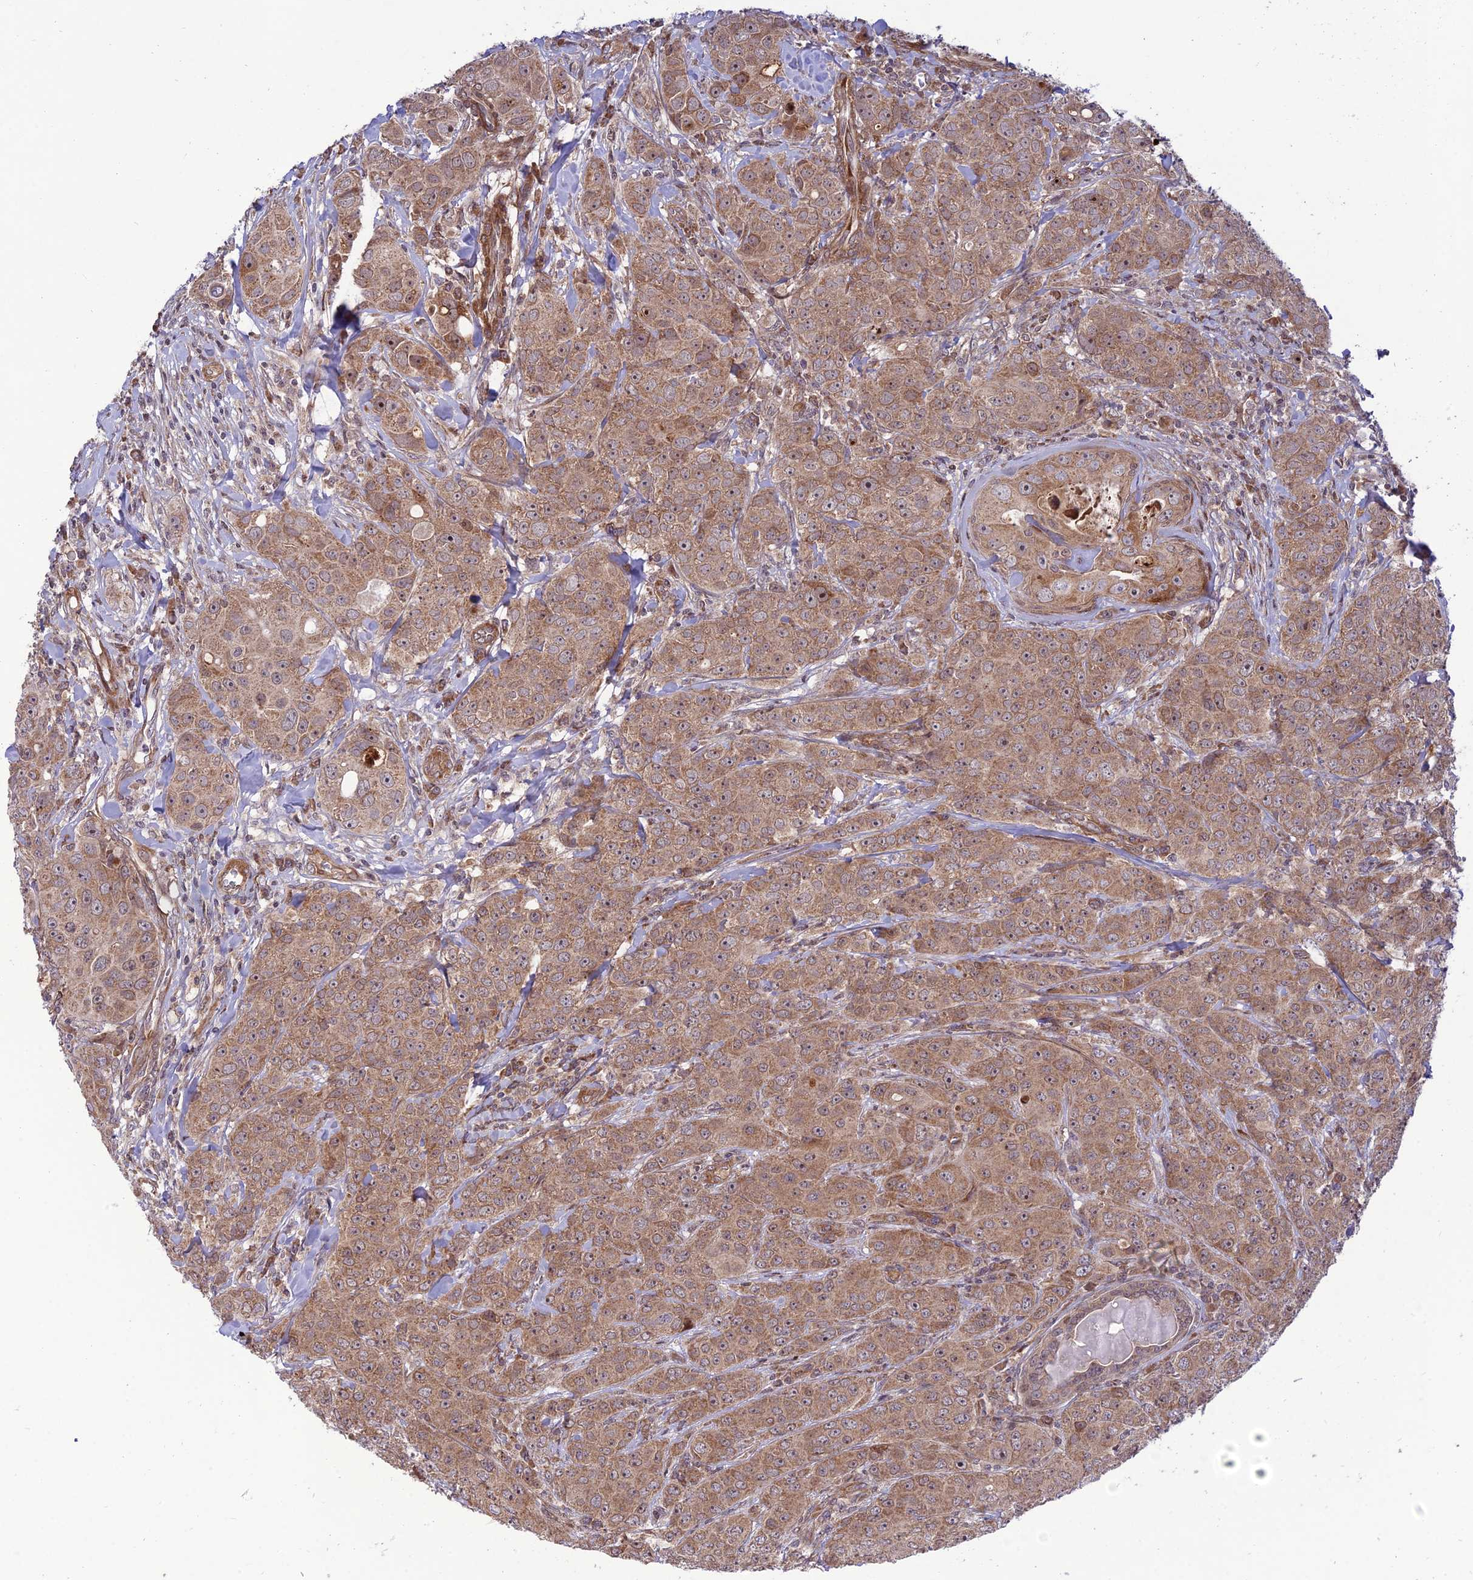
{"staining": {"intensity": "moderate", "quantity": ">75%", "location": "cytoplasmic/membranous"}, "tissue": "breast cancer", "cell_type": "Tumor cells", "image_type": "cancer", "snomed": [{"axis": "morphology", "description": "Duct carcinoma"}, {"axis": "topography", "description": "Breast"}], "caption": "Breast invasive ductal carcinoma was stained to show a protein in brown. There is medium levels of moderate cytoplasmic/membranous expression in about >75% of tumor cells. (DAB (3,3'-diaminobenzidine) IHC with brightfield microscopy, high magnification).", "gene": "PLEKHG2", "patient": {"sex": "female", "age": 43}}